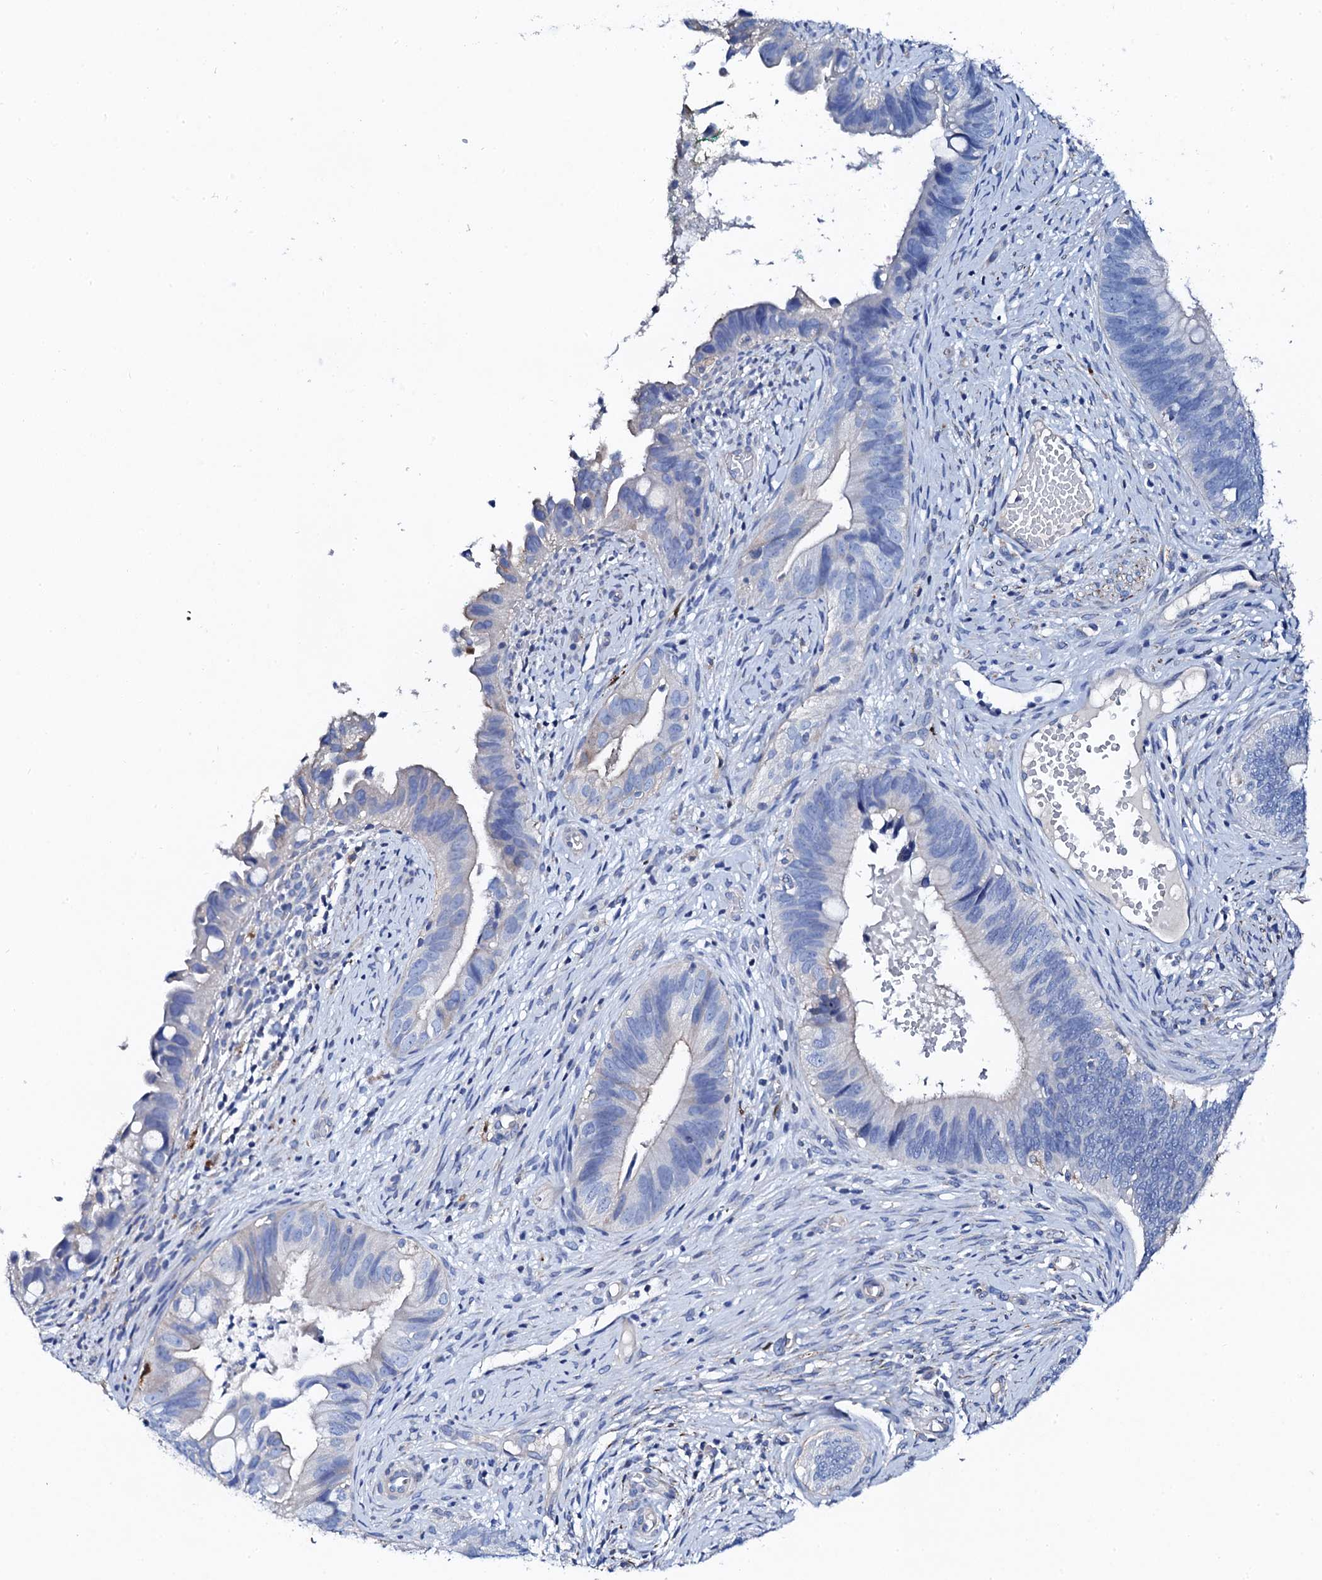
{"staining": {"intensity": "negative", "quantity": "none", "location": "none"}, "tissue": "cervical cancer", "cell_type": "Tumor cells", "image_type": "cancer", "snomed": [{"axis": "morphology", "description": "Adenocarcinoma, NOS"}, {"axis": "topography", "description": "Cervix"}], "caption": "IHC histopathology image of adenocarcinoma (cervical) stained for a protein (brown), which exhibits no positivity in tumor cells.", "gene": "KLHL32", "patient": {"sex": "female", "age": 42}}